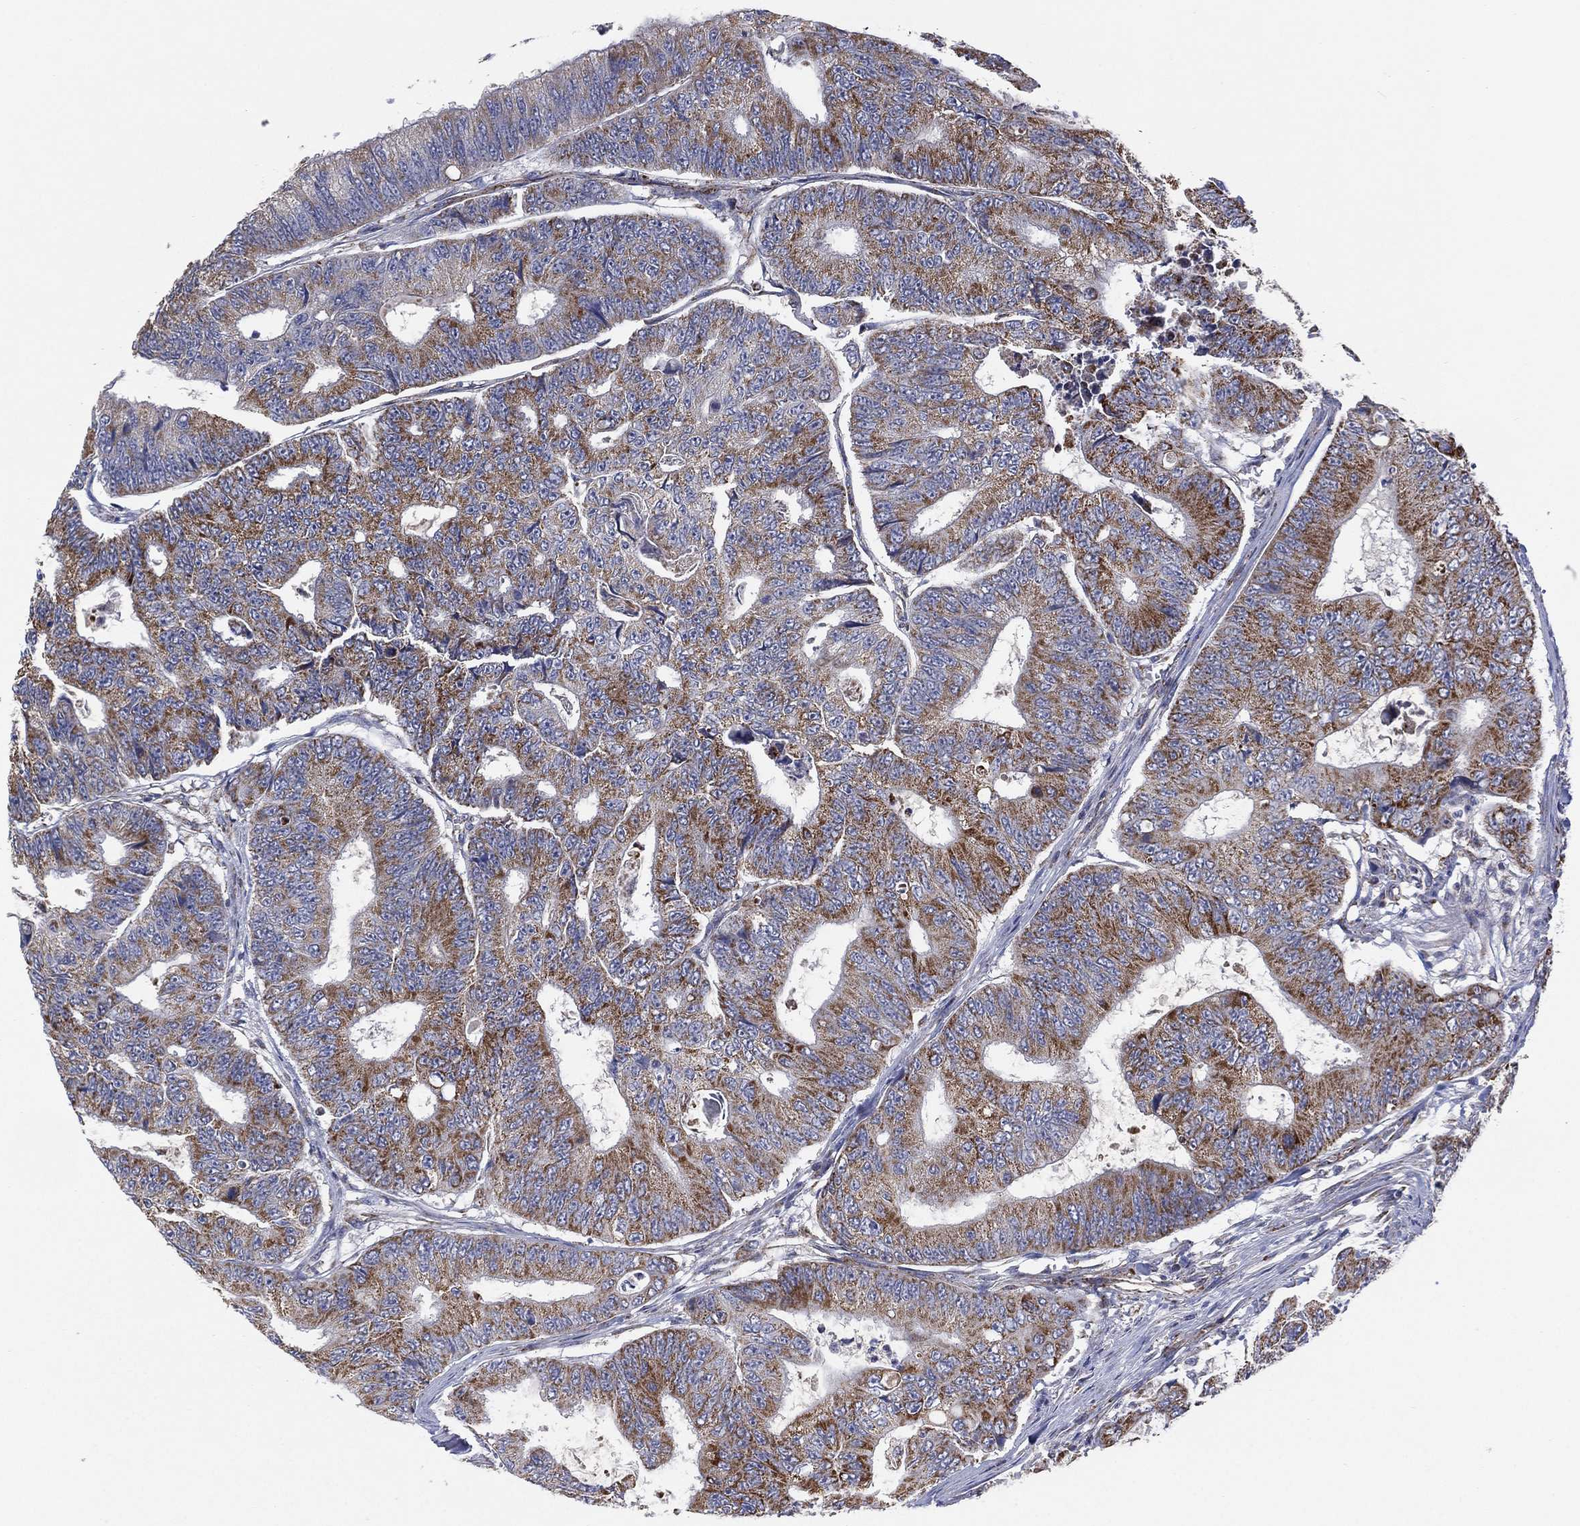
{"staining": {"intensity": "strong", "quantity": "<25%", "location": "cytoplasmic/membranous"}, "tissue": "colorectal cancer", "cell_type": "Tumor cells", "image_type": "cancer", "snomed": [{"axis": "morphology", "description": "Adenocarcinoma, NOS"}, {"axis": "topography", "description": "Colon"}], "caption": "Human colorectal adenocarcinoma stained with a brown dye demonstrates strong cytoplasmic/membranous positive expression in approximately <25% of tumor cells.", "gene": "PPP2R5A", "patient": {"sex": "female", "age": 48}}